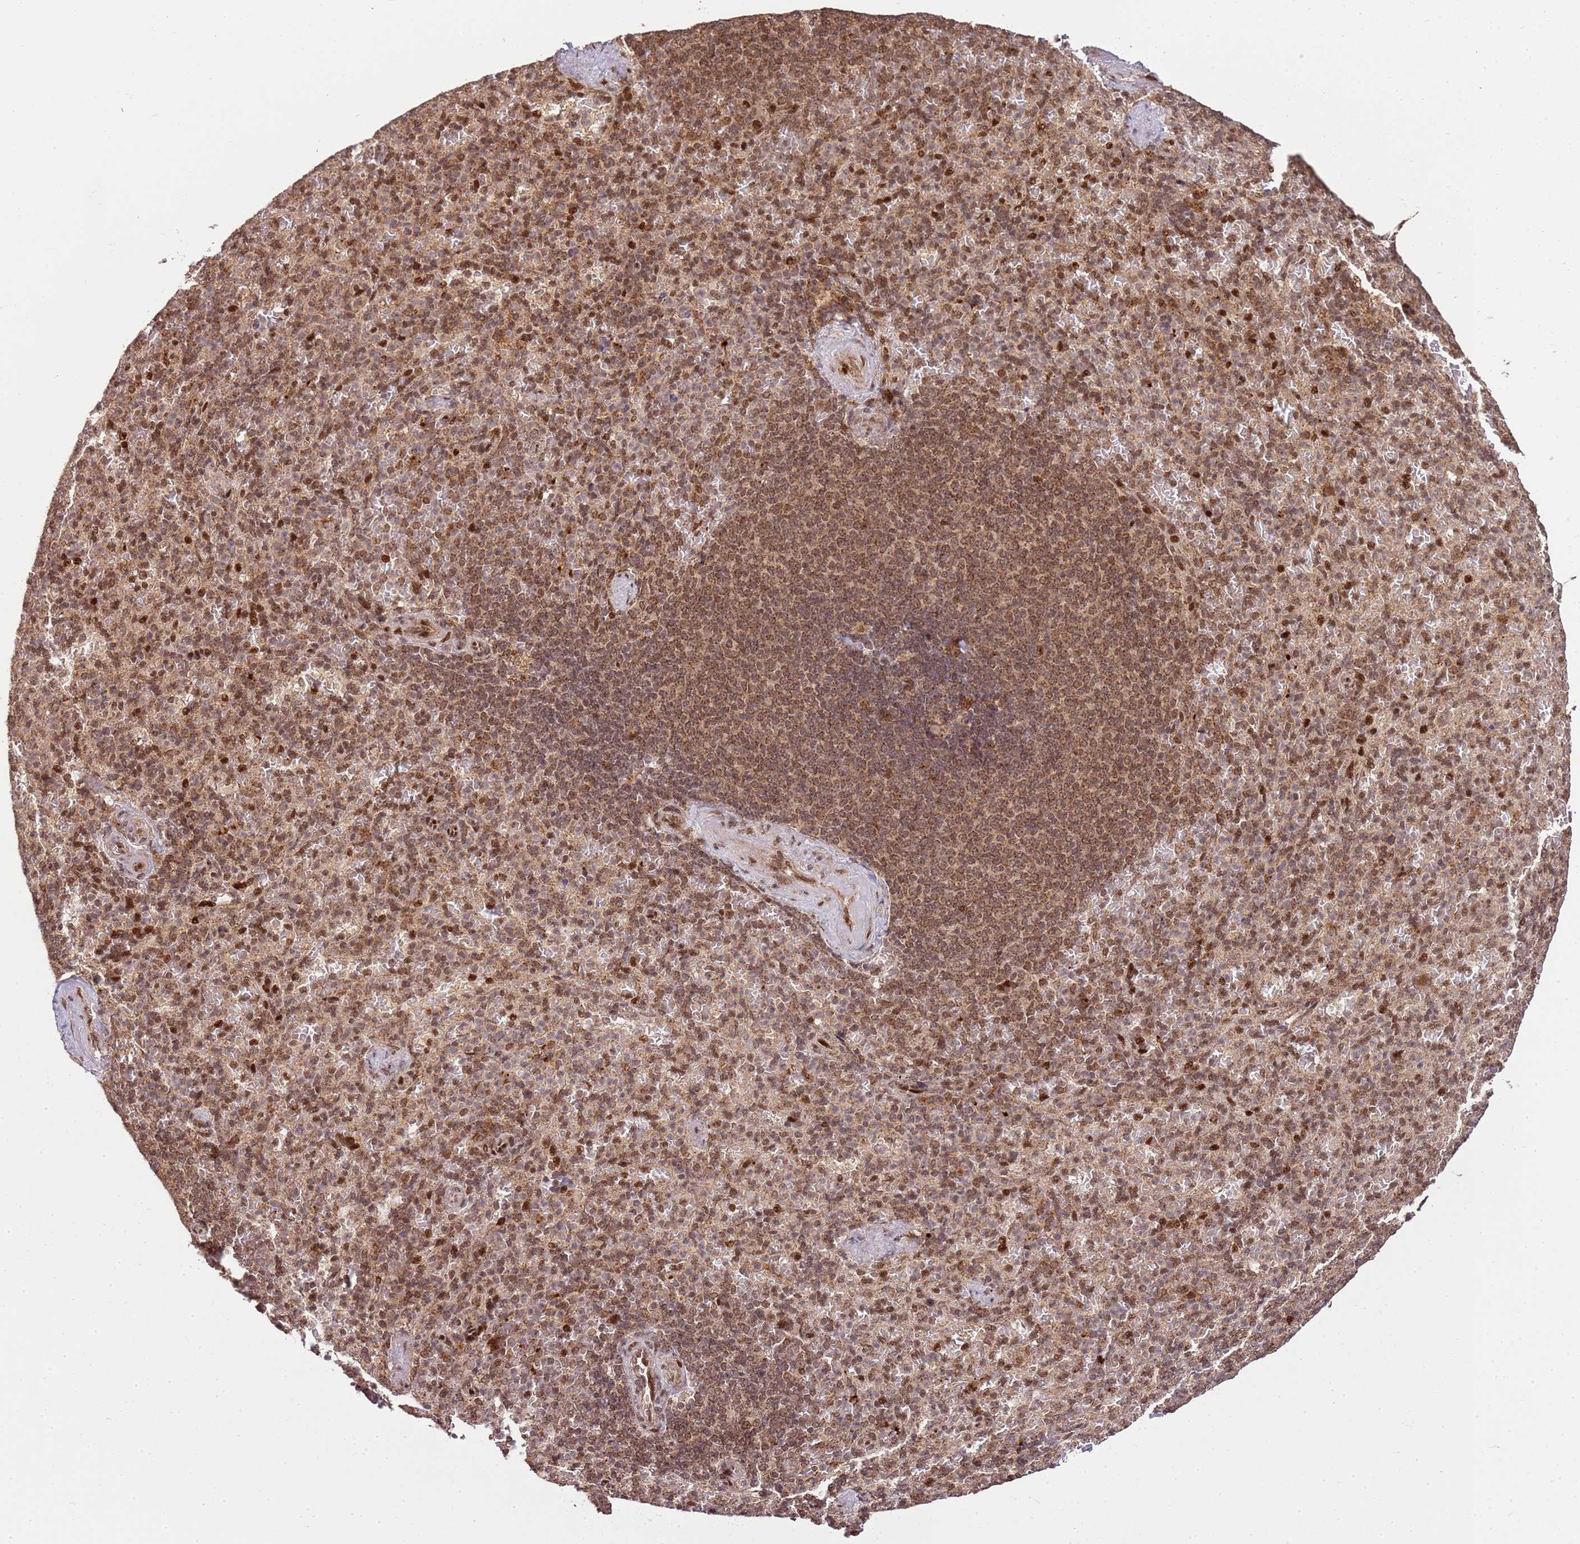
{"staining": {"intensity": "moderate", "quantity": ">75%", "location": "nuclear"}, "tissue": "spleen", "cell_type": "Cells in red pulp", "image_type": "normal", "snomed": [{"axis": "morphology", "description": "Normal tissue, NOS"}, {"axis": "topography", "description": "Spleen"}], "caption": "An image of spleen stained for a protein demonstrates moderate nuclear brown staining in cells in red pulp. The staining was performed using DAB (3,3'-diaminobenzidine) to visualize the protein expression in brown, while the nuclei were stained in blue with hematoxylin (Magnification: 20x).", "gene": "PEX14", "patient": {"sex": "female", "age": 74}}